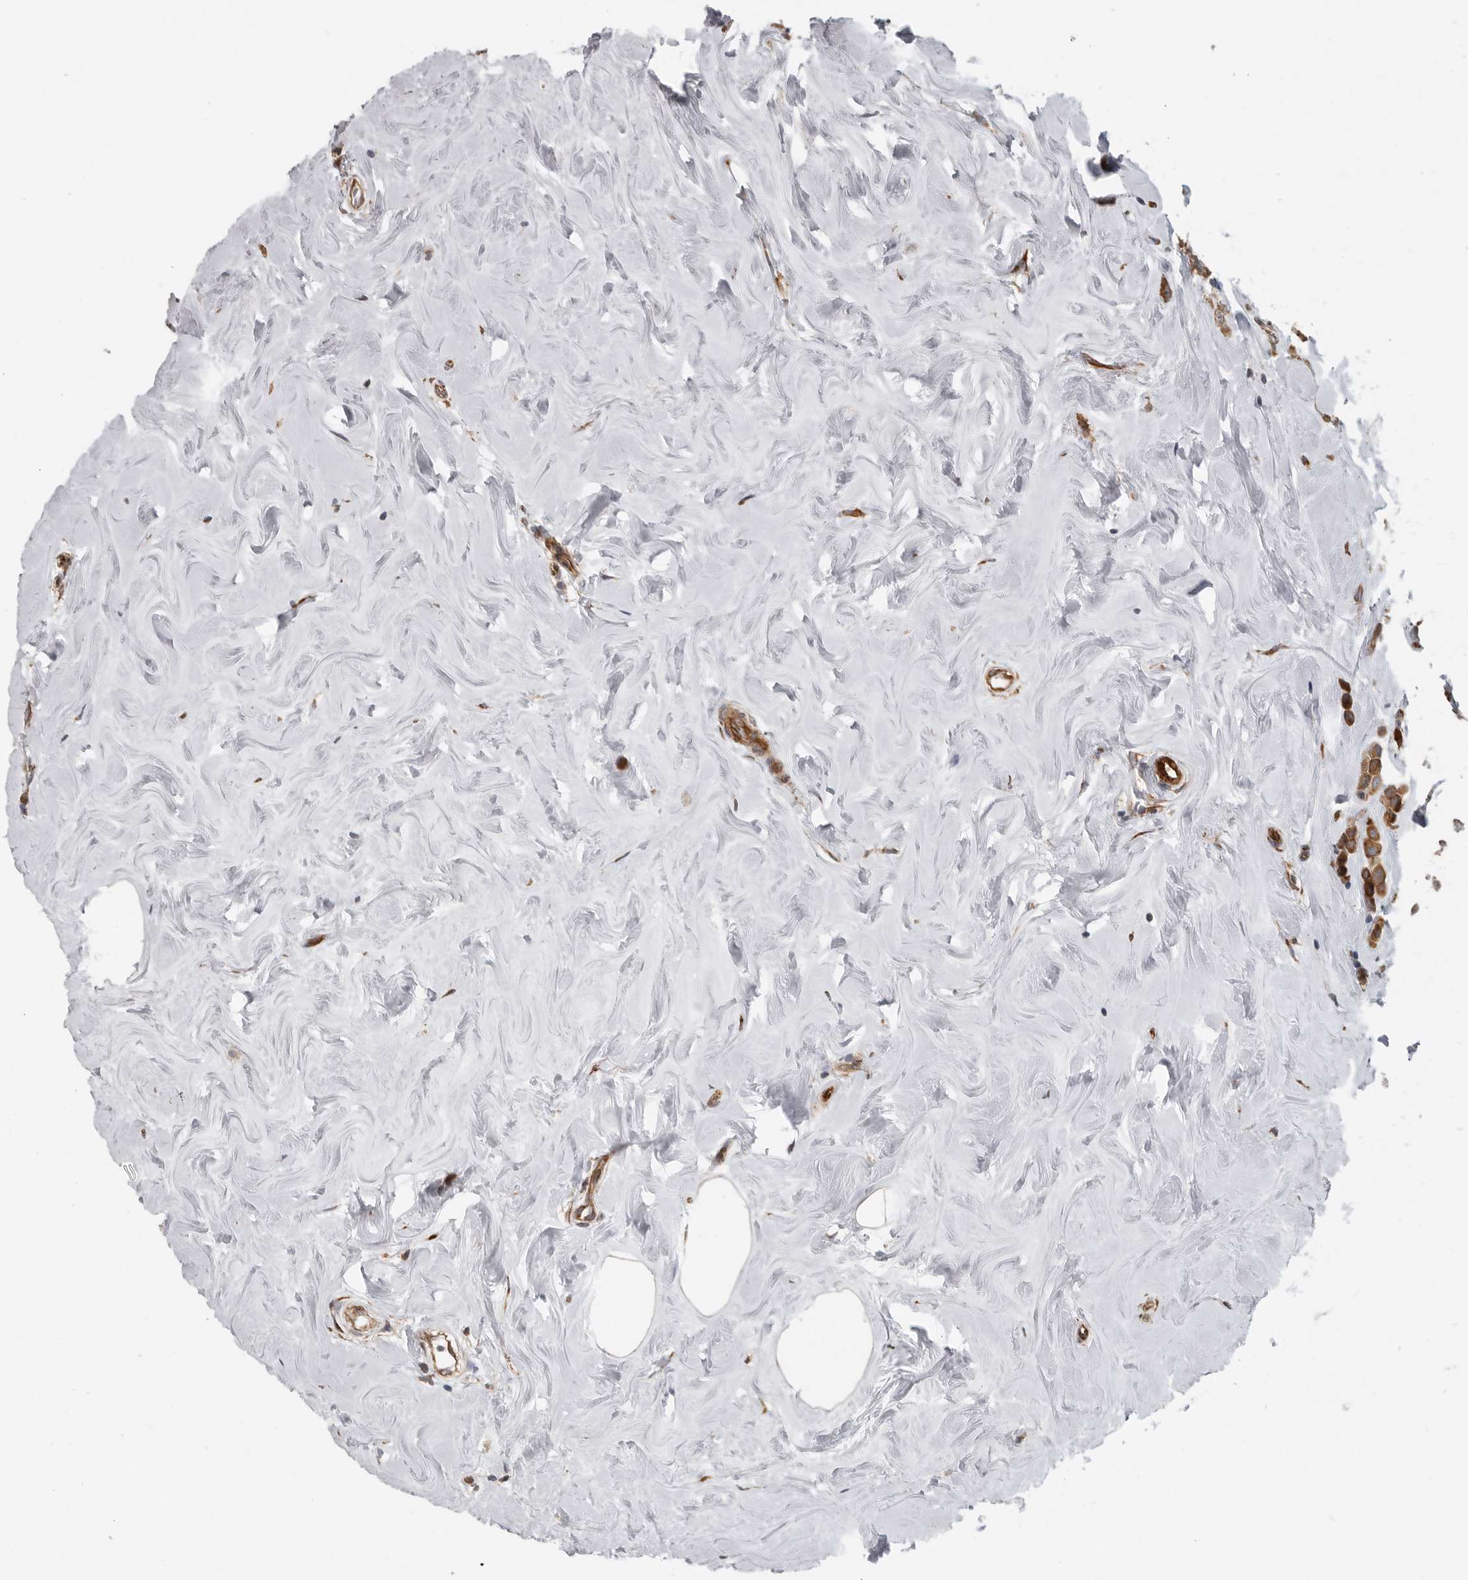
{"staining": {"intensity": "moderate", "quantity": ">75%", "location": "cytoplasmic/membranous"}, "tissue": "breast cancer", "cell_type": "Tumor cells", "image_type": "cancer", "snomed": [{"axis": "morphology", "description": "Lobular carcinoma"}, {"axis": "topography", "description": "Breast"}], "caption": "Brown immunohistochemical staining in human lobular carcinoma (breast) reveals moderate cytoplasmic/membranous staining in approximately >75% of tumor cells.", "gene": "CEP350", "patient": {"sex": "female", "age": 47}}